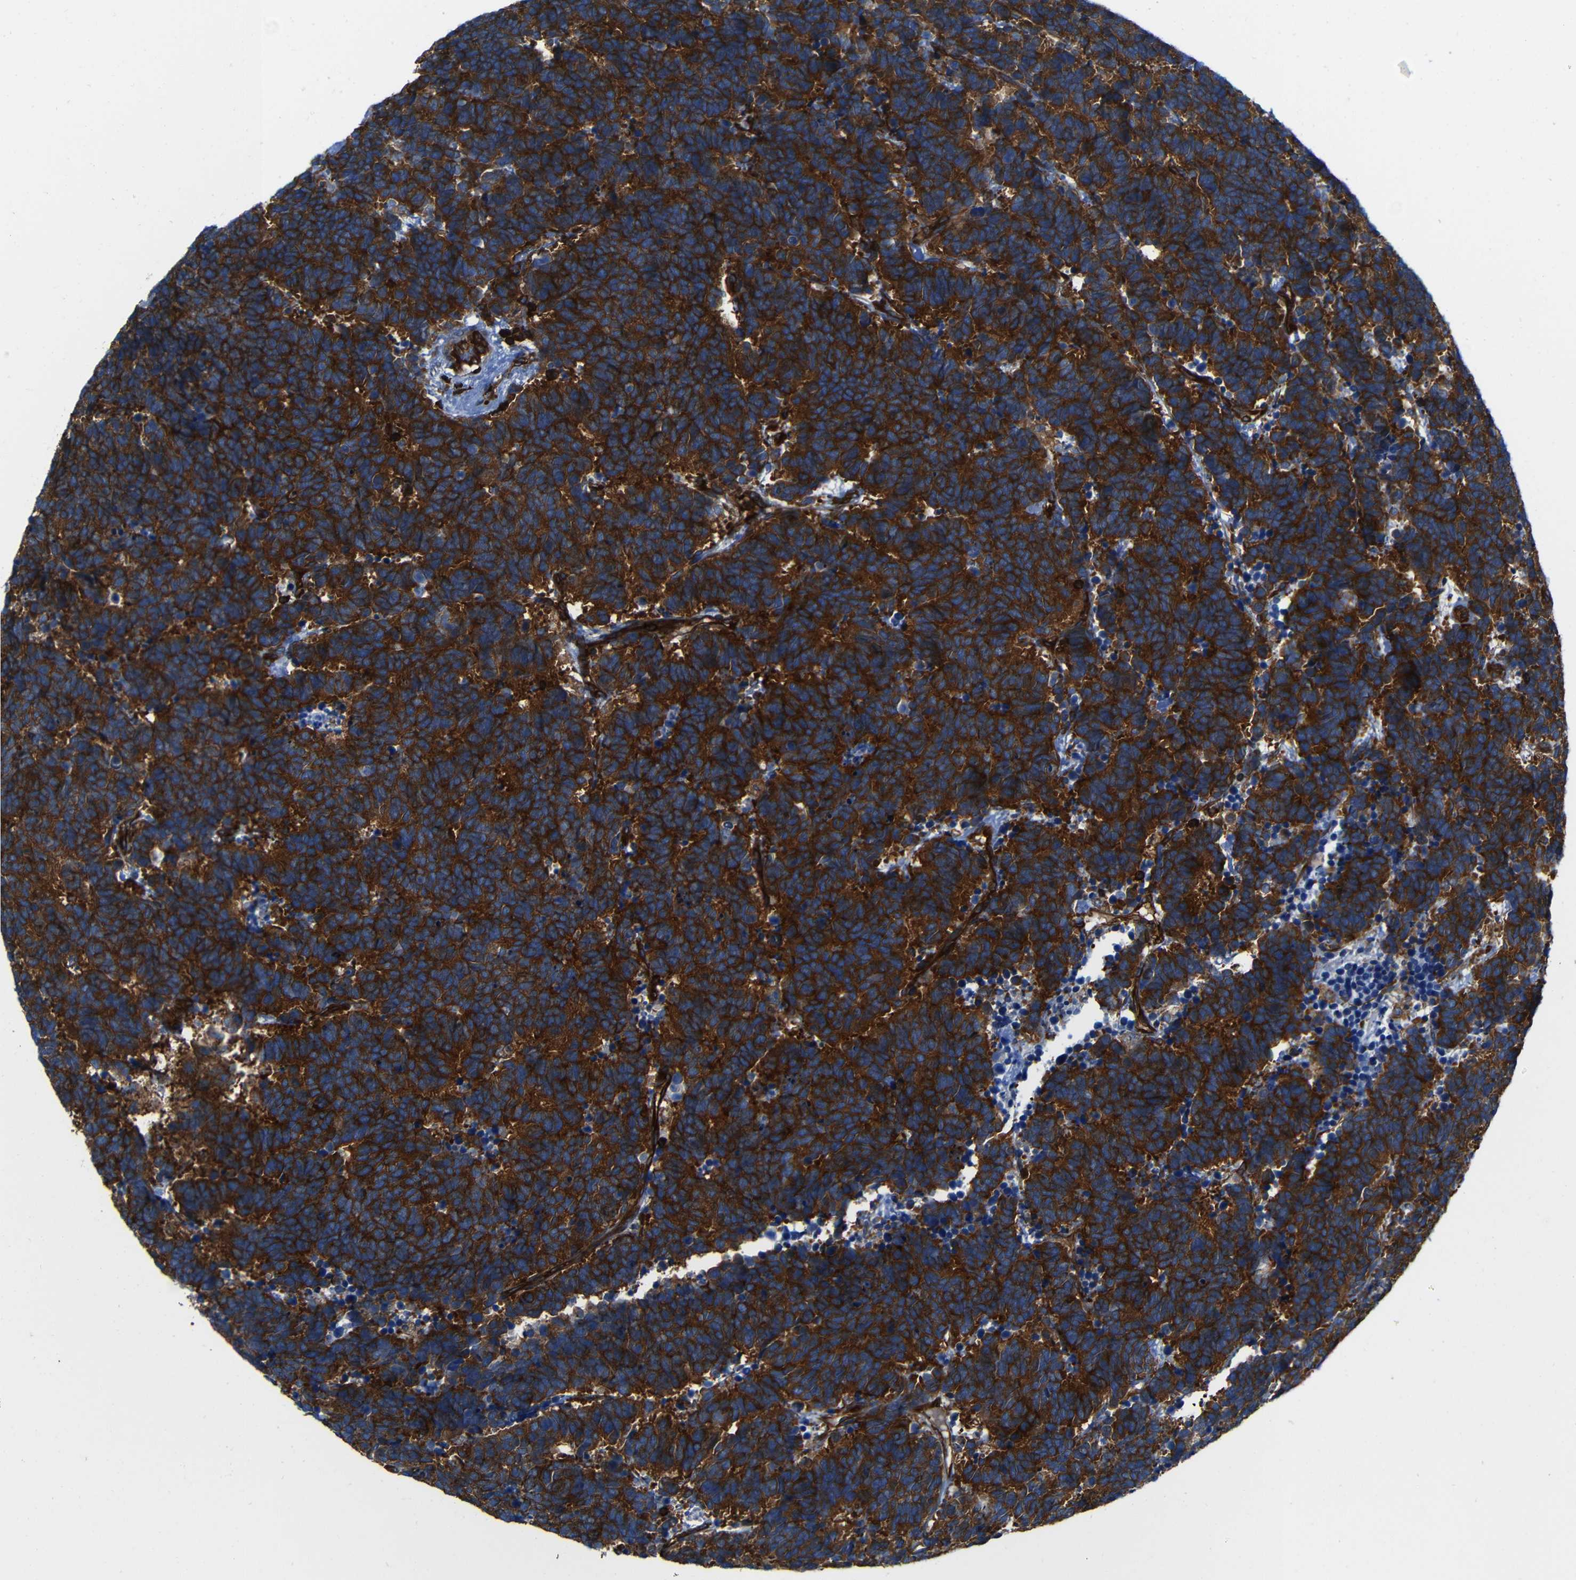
{"staining": {"intensity": "strong", "quantity": ">75%", "location": "cytoplasmic/membranous"}, "tissue": "carcinoid", "cell_type": "Tumor cells", "image_type": "cancer", "snomed": [{"axis": "morphology", "description": "Carcinoma, NOS"}, {"axis": "morphology", "description": "Carcinoid, malignant, NOS"}, {"axis": "topography", "description": "Urinary bladder"}], "caption": "The histopathology image displays staining of carcinoid, revealing strong cytoplasmic/membranous protein staining (brown color) within tumor cells. The staining was performed using DAB (3,3'-diaminobenzidine), with brown indicating positive protein expression. Nuclei are stained blue with hematoxylin.", "gene": "ARHGEF1", "patient": {"sex": "male", "age": 57}}